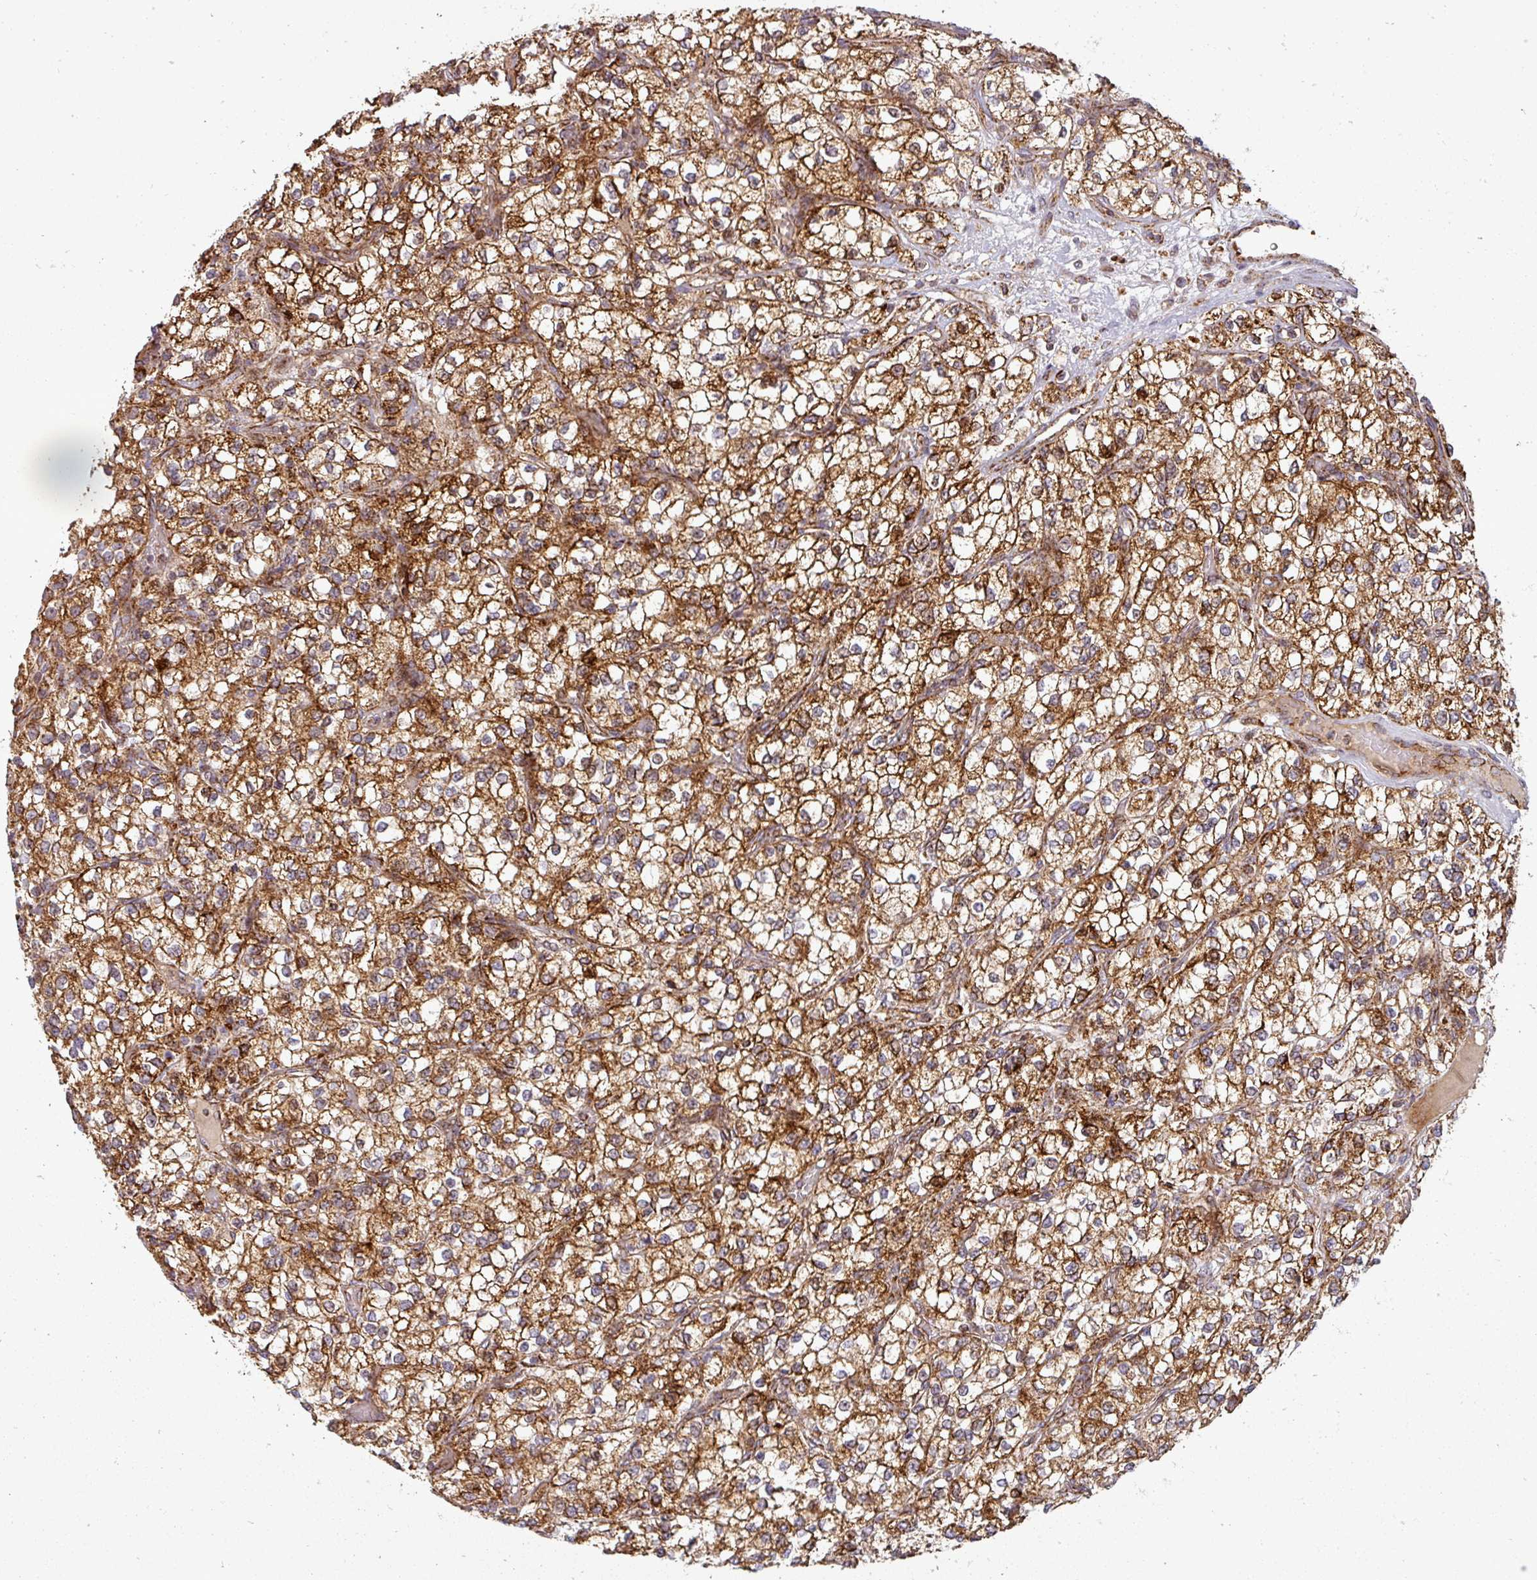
{"staining": {"intensity": "strong", "quantity": ">75%", "location": "cytoplasmic/membranous"}, "tissue": "renal cancer", "cell_type": "Tumor cells", "image_type": "cancer", "snomed": [{"axis": "morphology", "description": "Adenocarcinoma, NOS"}, {"axis": "topography", "description": "Kidney"}], "caption": "Renal adenocarcinoma tissue displays strong cytoplasmic/membranous expression in about >75% of tumor cells, visualized by immunohistochemistry. (Stains: DAB (3,3'-diaminobenzidine) in brown, nuclei in blue, Microscopy: brightfield microscopy at high magnification).", "gene": "GPD2", "patient": {"sex": "male", "age": 80}}